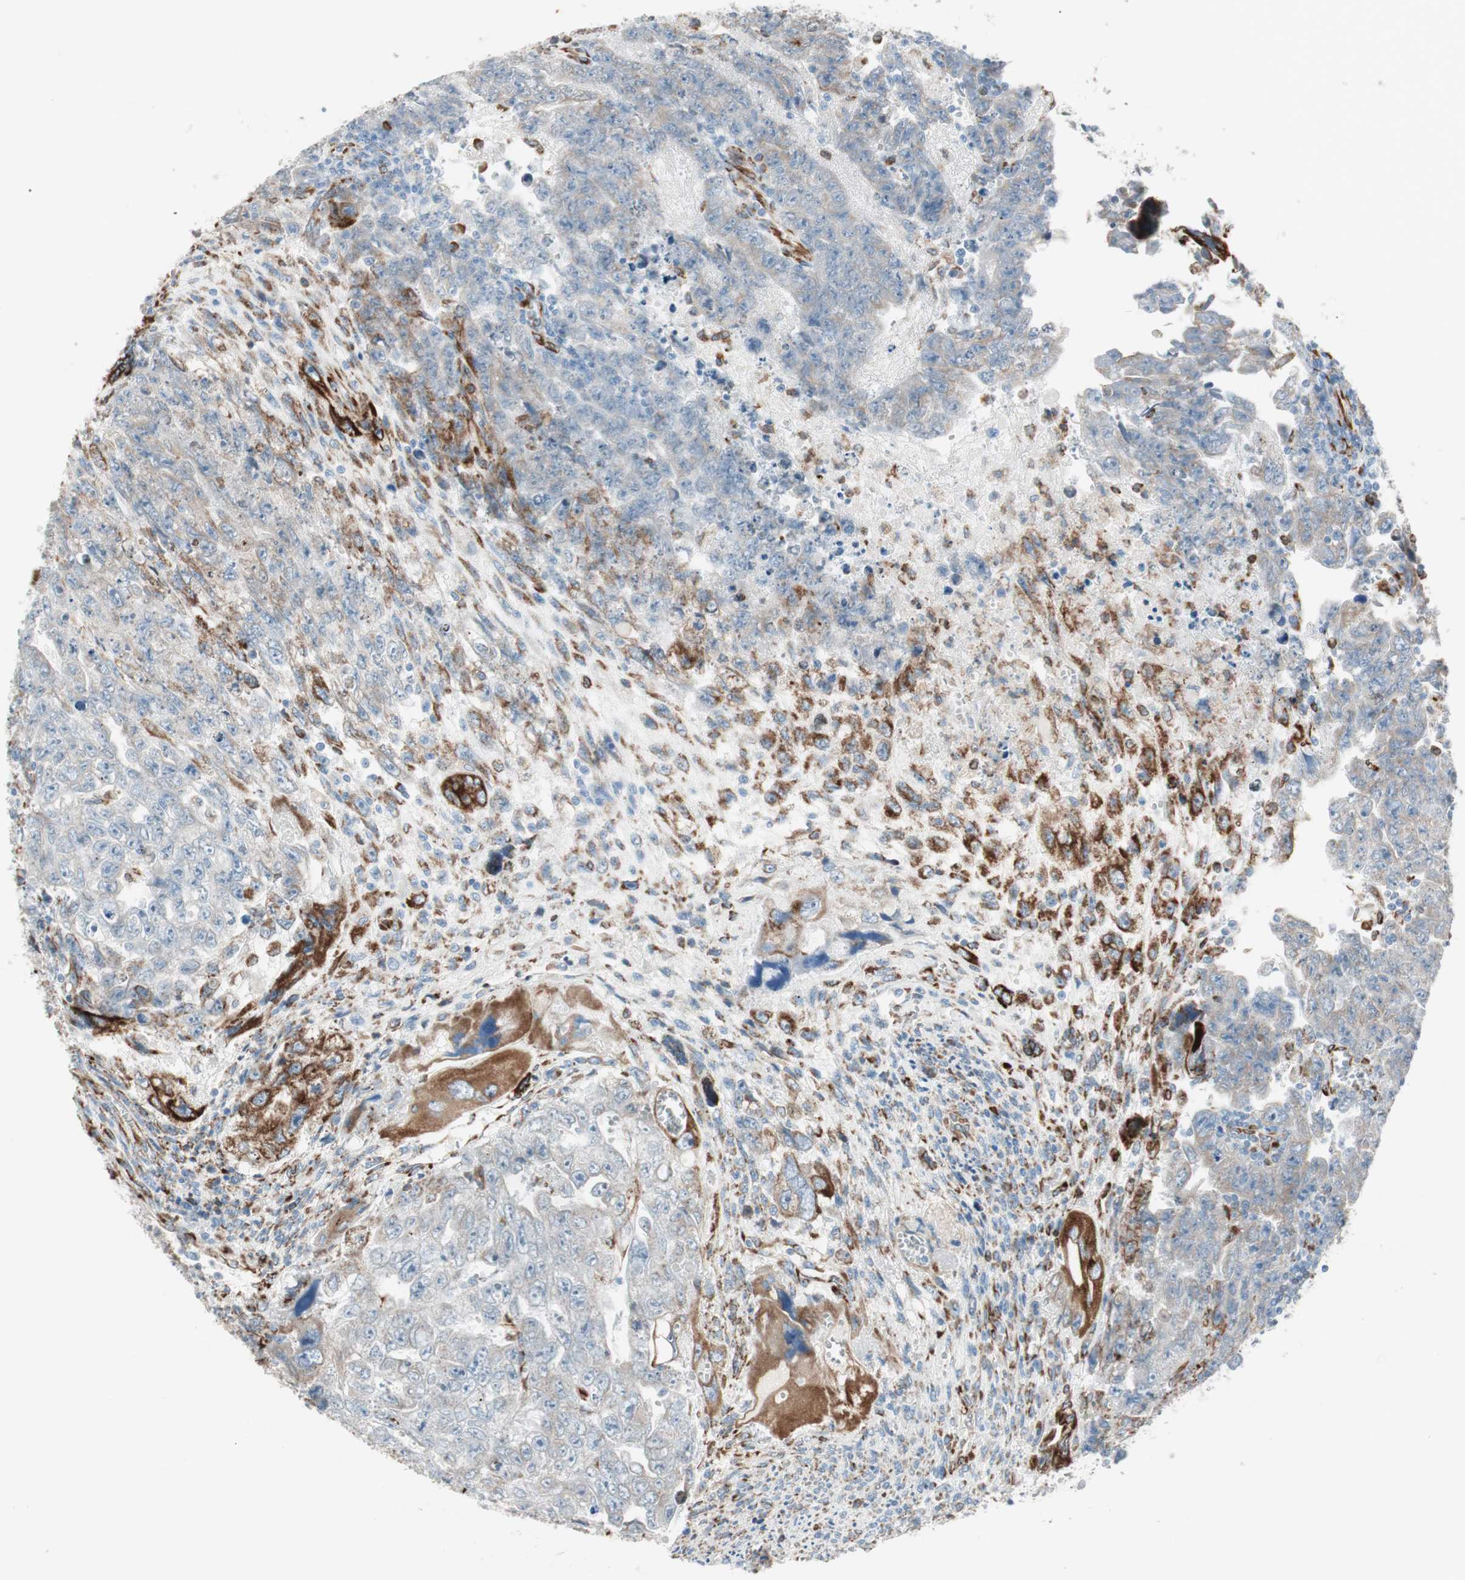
{"staining": {"intensity": "moderate", "quantity": ">75%", "location": "cytoplasmic/membranous"}, "tissue": "testis cancer", "cell_type": "Tumor cells", "image_type": "cancer", "snomed": [{"axis": "morphology", "description": "Carcinoma, Embryonal, NOS"}, {"axis": "topography", "description": "Testis"}], "caption": "About >75% of tumor cells in embryonal carcinoma (testis) demonstrate moderate cytoplasmic/membranous protein expression as visualized by brown immunohistochemical staining.", "gene": "P4HTM", "patient": {"sex": "male", "age": 28}}